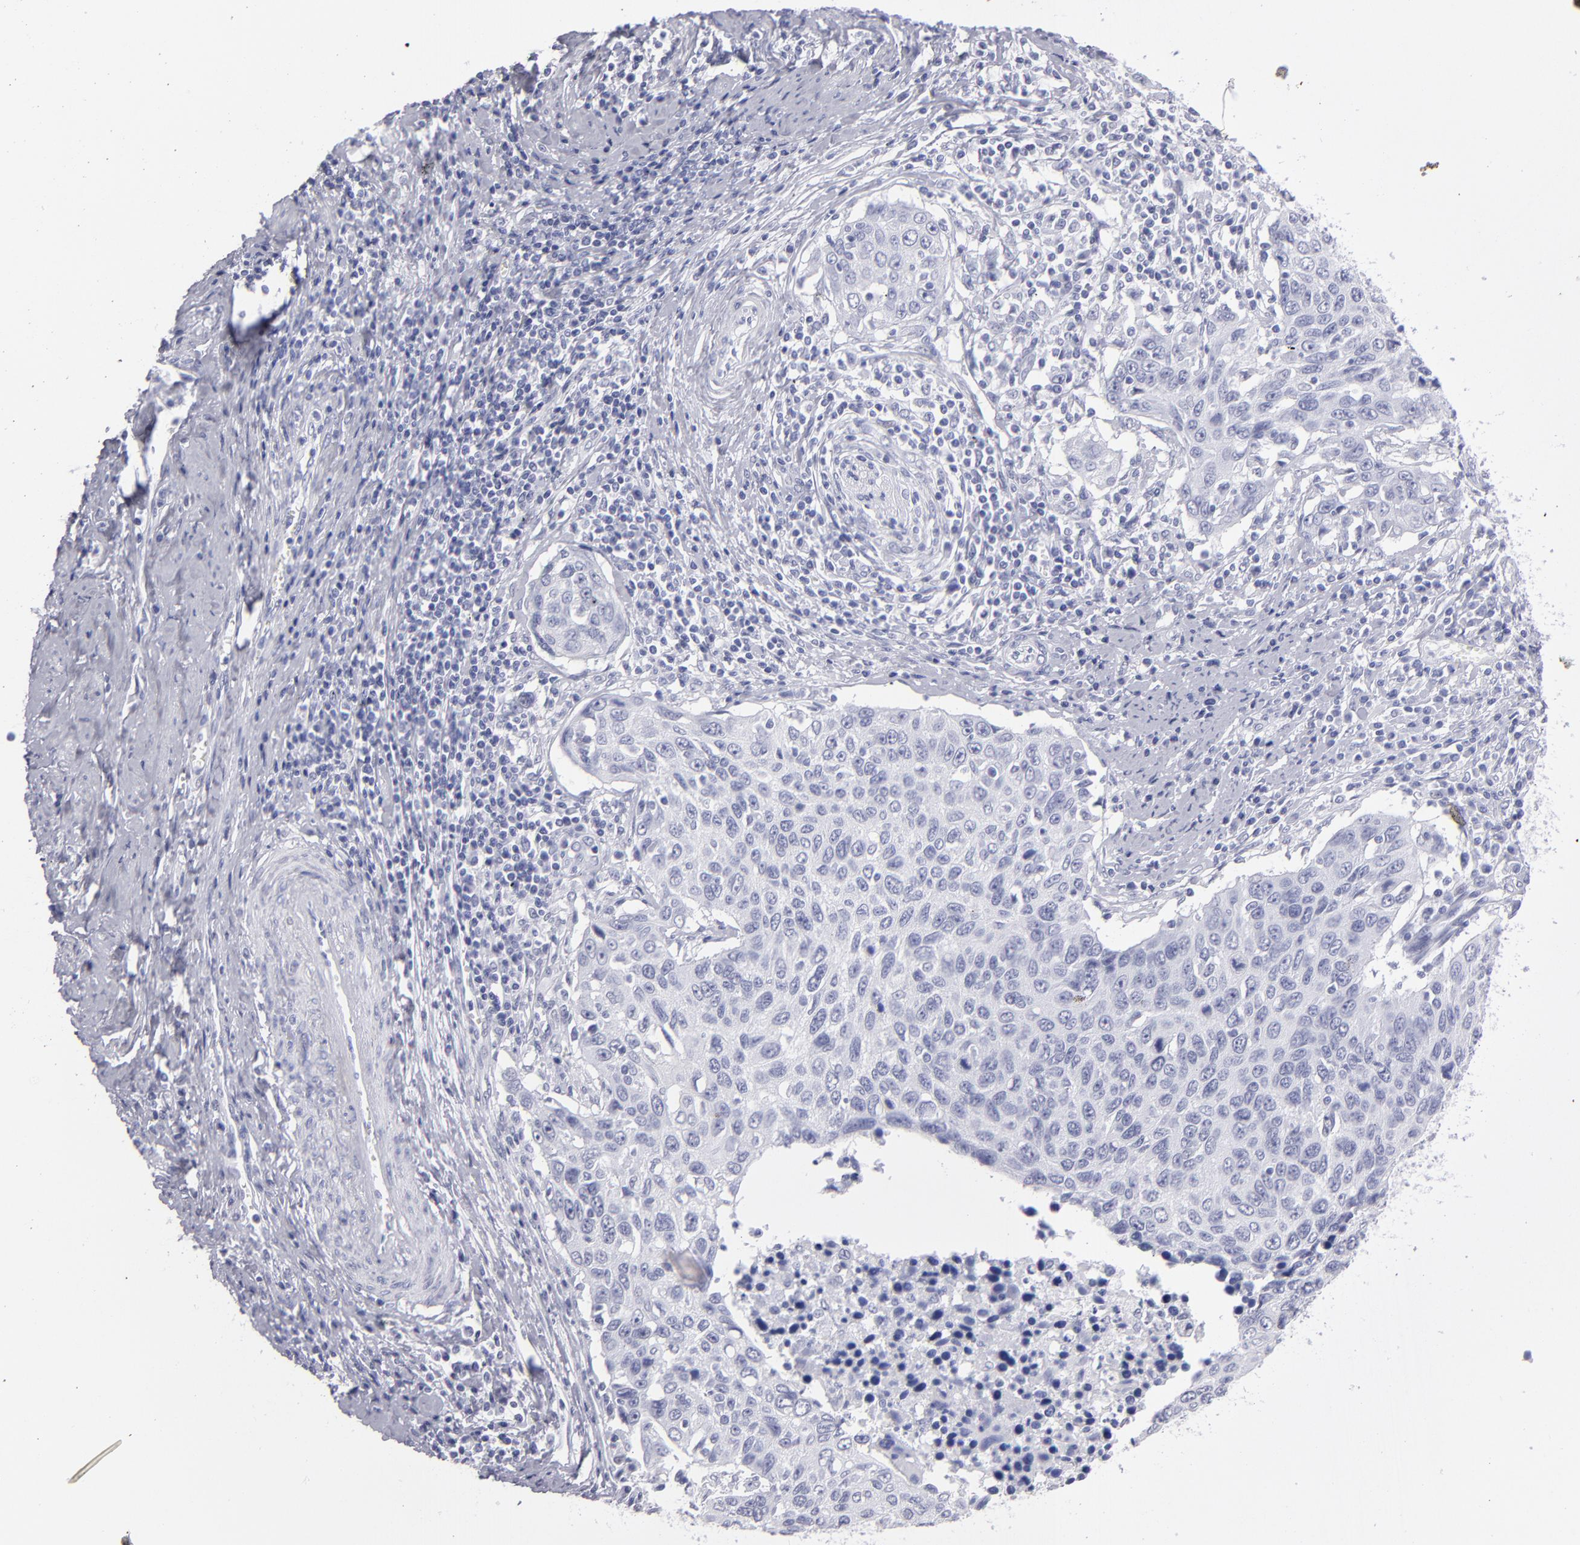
{"staining": {"intensity": "negative", "quantity": "none", "location": "none"}, "tissue": "cervical cancer", "cell_type": "Tumor cells", "image_type": "cancer", "snomed": [{"axis": "morphology", "description": "Squamous cell carcinoma, NOS"}, {"axis": "topography", "description": "Cervix"}], "caption": "A photomicrograph of human cervical cancer is negative for staining in tumor cells. (DAB IHC with hematoxylin counter stain).", "gene": "ALDOB", "patient": {"sex": "female", "age": 53}}